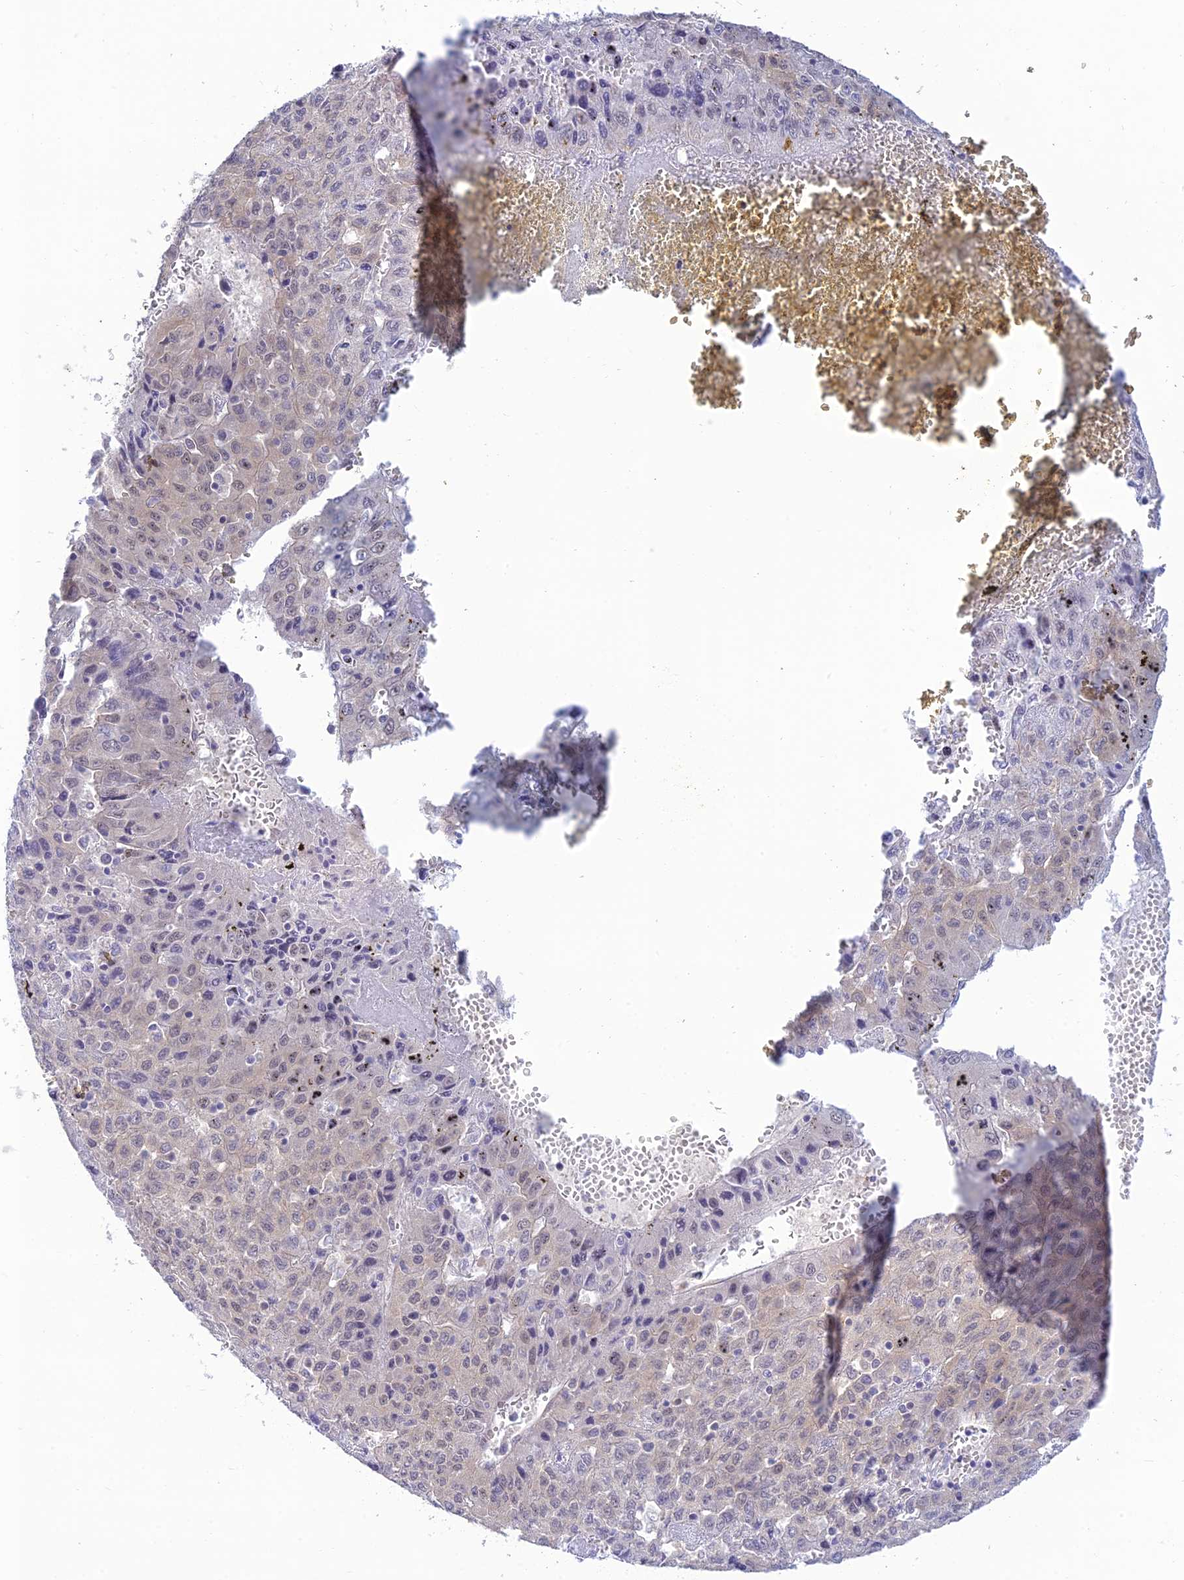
{"staining": {"intensity": "negative", "quantity": "none", "location": "none"}, "tissue": "liver cancer", "cell_type": "Tumor cells", "image_type": "cancer", "snomed": [{"axis": "morphology", "description": "Carcinoma, Hepatocellular, NOS"}, {"axis": "topography", "description": "Liver"}], "caption": "DAB immunohistochemical staining of human liver hepatocellular carcinoma demonstrates no significant expression in tumor cells.", "gene": "SKIC8", "patient": {"sex": "female", "age": 53}}